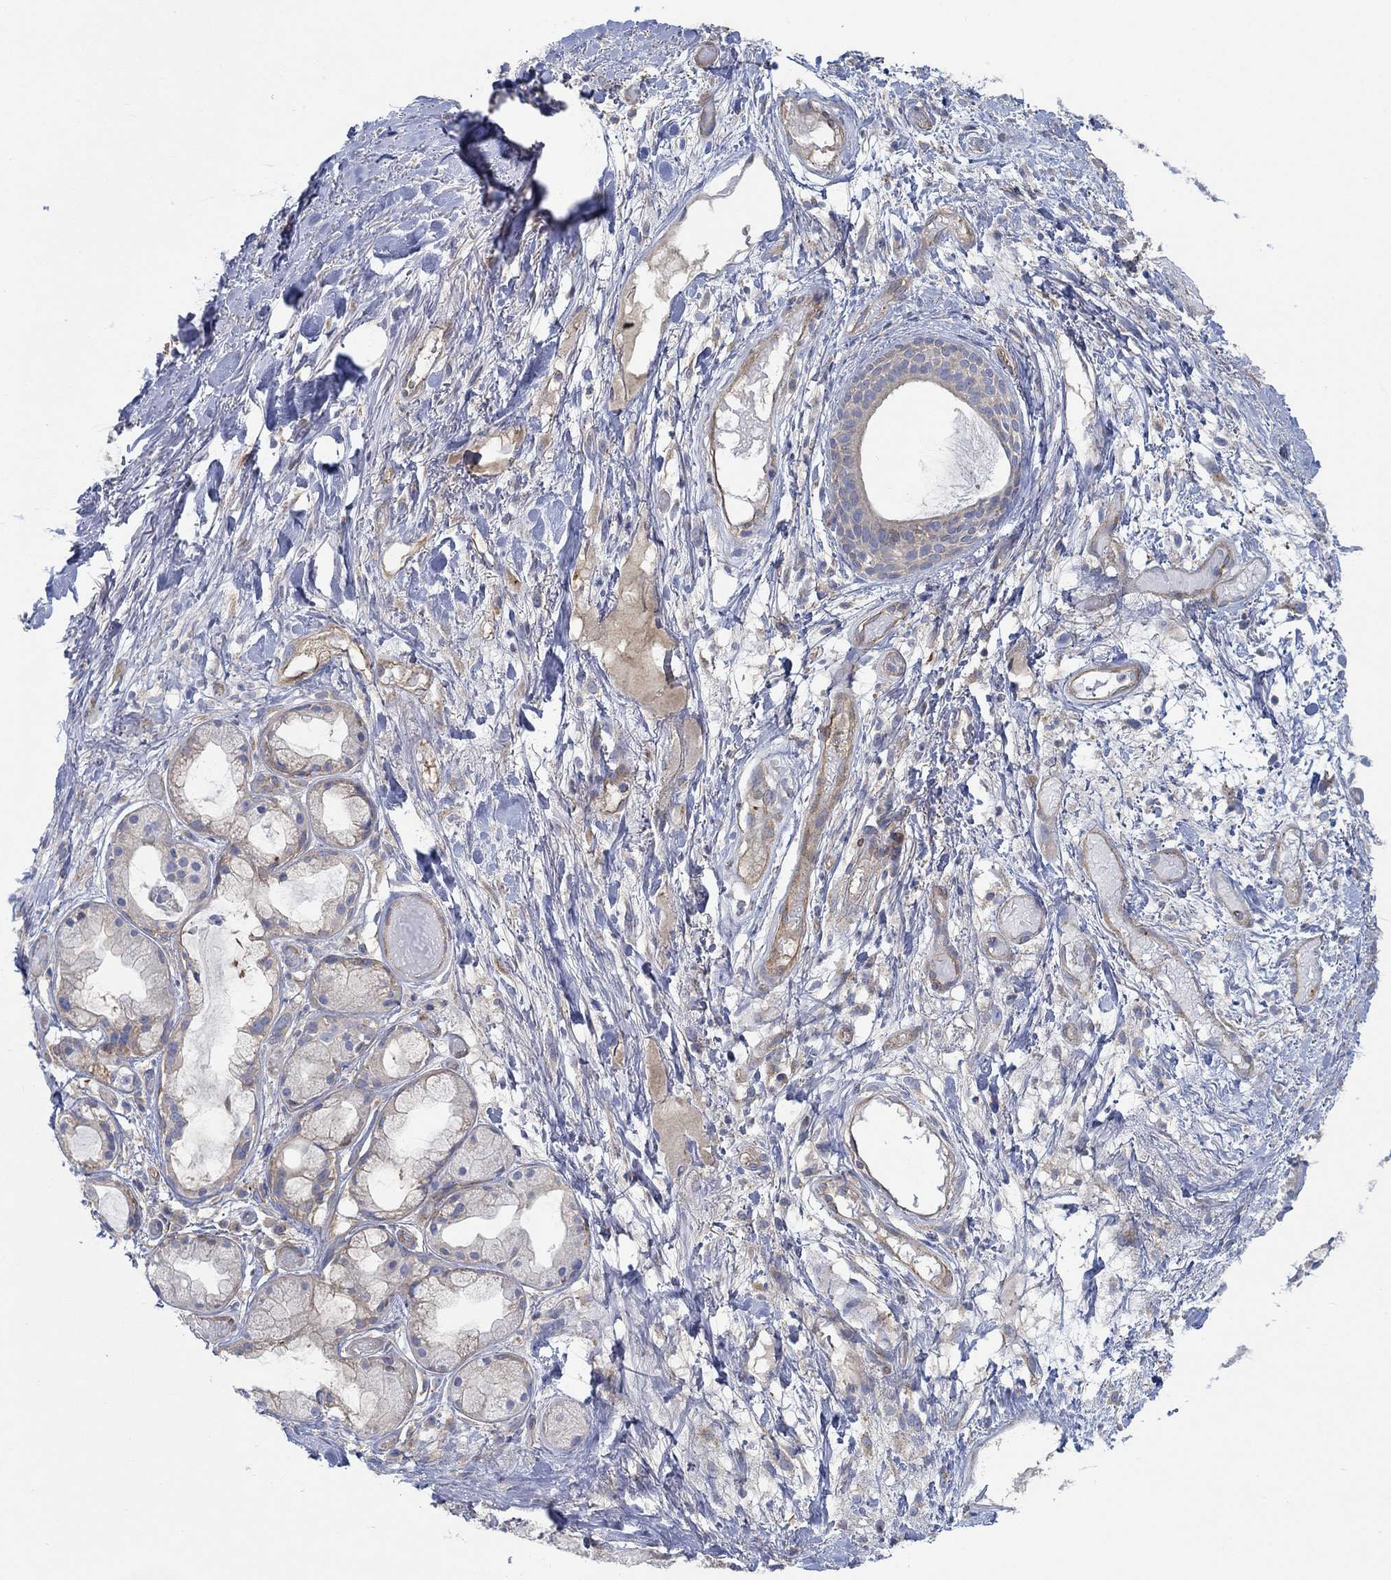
{"staining": {"intensity": "negative", "quantity": "none", "location": "none"}, "tissue": "adipose tissue", "cell_type": "Adipocytes", "image_type": "normal", "snomed": [{"axis": "morphology", "description": "Normal tissue, NOS"}, {"axis": "topography", "description": "Cartilage tissue"}], "caption": "This is a image of IHC staining of unremarkable adipose tissue, which shows no staining in adipocytes. (Brightfield microscopy of DAB (3,3'-diaminobenzidine) immunohistochemistry (IHC) at high magnification).", "gene": "SPAG9", "patient": {"sex": "male", "age": 62}}